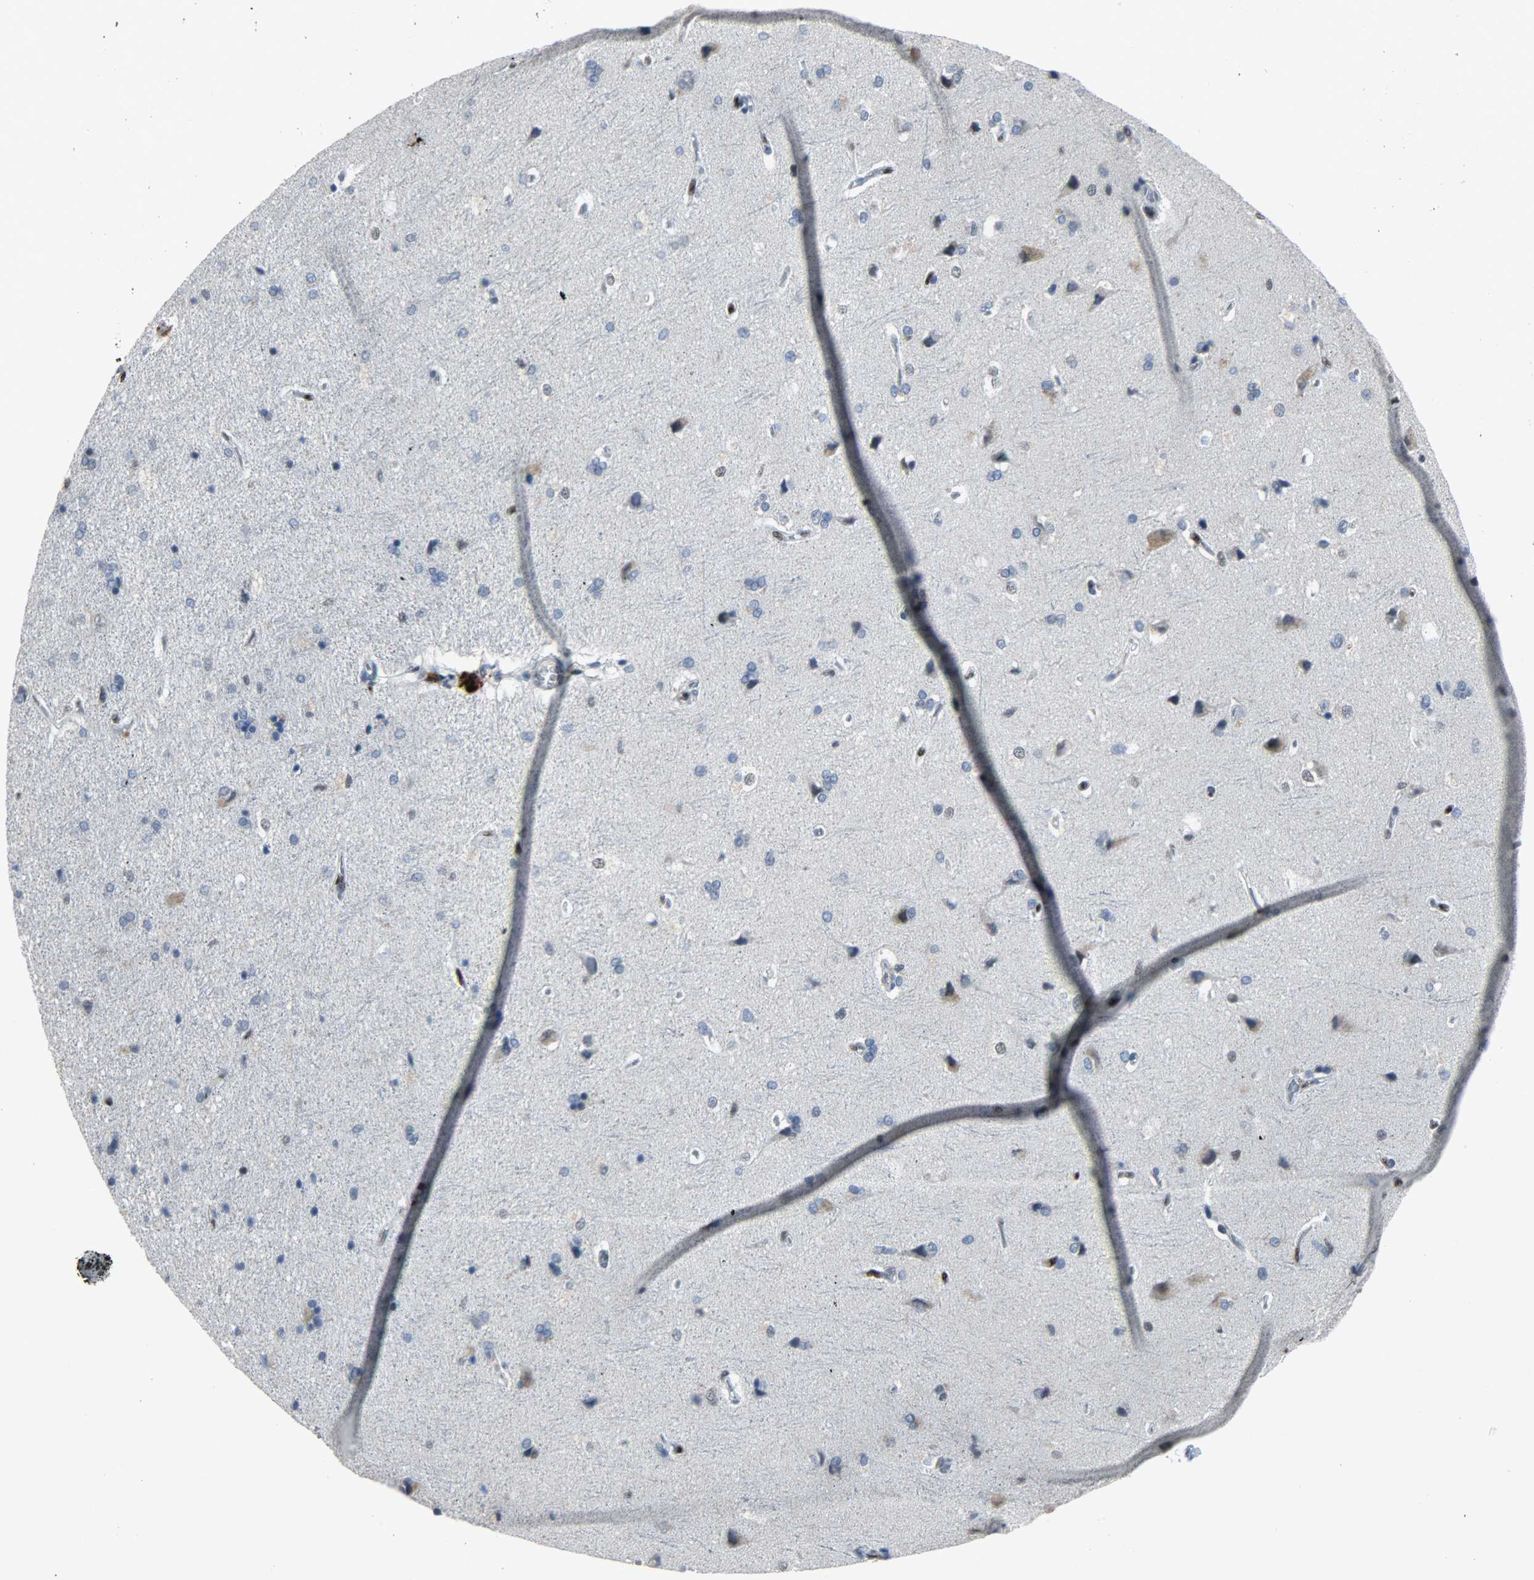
{"staining": {"intensity": "weak", "quantity": "25%-75%", "location": "nuclear"}, "tissue": "cerebral cortex", "cell_type": "Endothelial cells", "image_type": "normal", "snomed": [{"axis": "morphology", "description": "Normal tissue, NOS"}, {"axis": "topography", "description": "Cerebral cortex"}], "caption": "Brown immunohistochemical staining in benign cerebral cortex exhibits weak nuclear staining in about 25%-75% of endothelial cells.", "gene": "PPARG", "patient": {"sex": "male", "age": 62}}